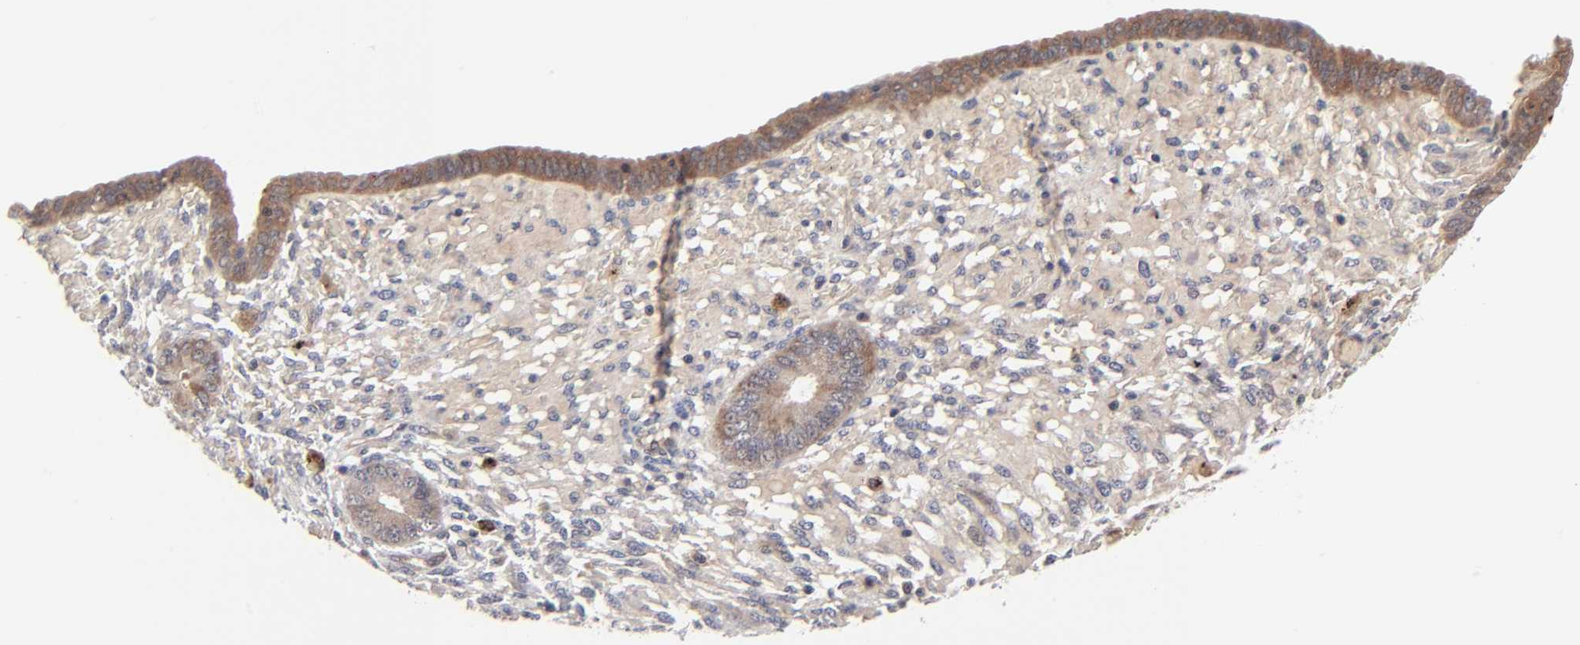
{"staining": {"intensity": "weak", "quantity": "25%-75%", "location": "cytoplasmic/membranous"}, "tissue": "endometrium", "cell_type": "Cells in endometrial stroma", "image_type": "normal", "snomed": [{"axis": "morphology", "description": "Normal tissue, NOS"}, {"axis": "topography", "description": "Endometrium"}], "caption": "DAB (3,3'-diaminobenzidine) immunohistochemical staining of unremarkable endometrium demonstrates weak cytoplasmic/membranous protein positivity in approximately 25%-75% of cells in endometrial stroma.", "gene": "CASP10", "patient": {"sex": "female", "age": 42}}